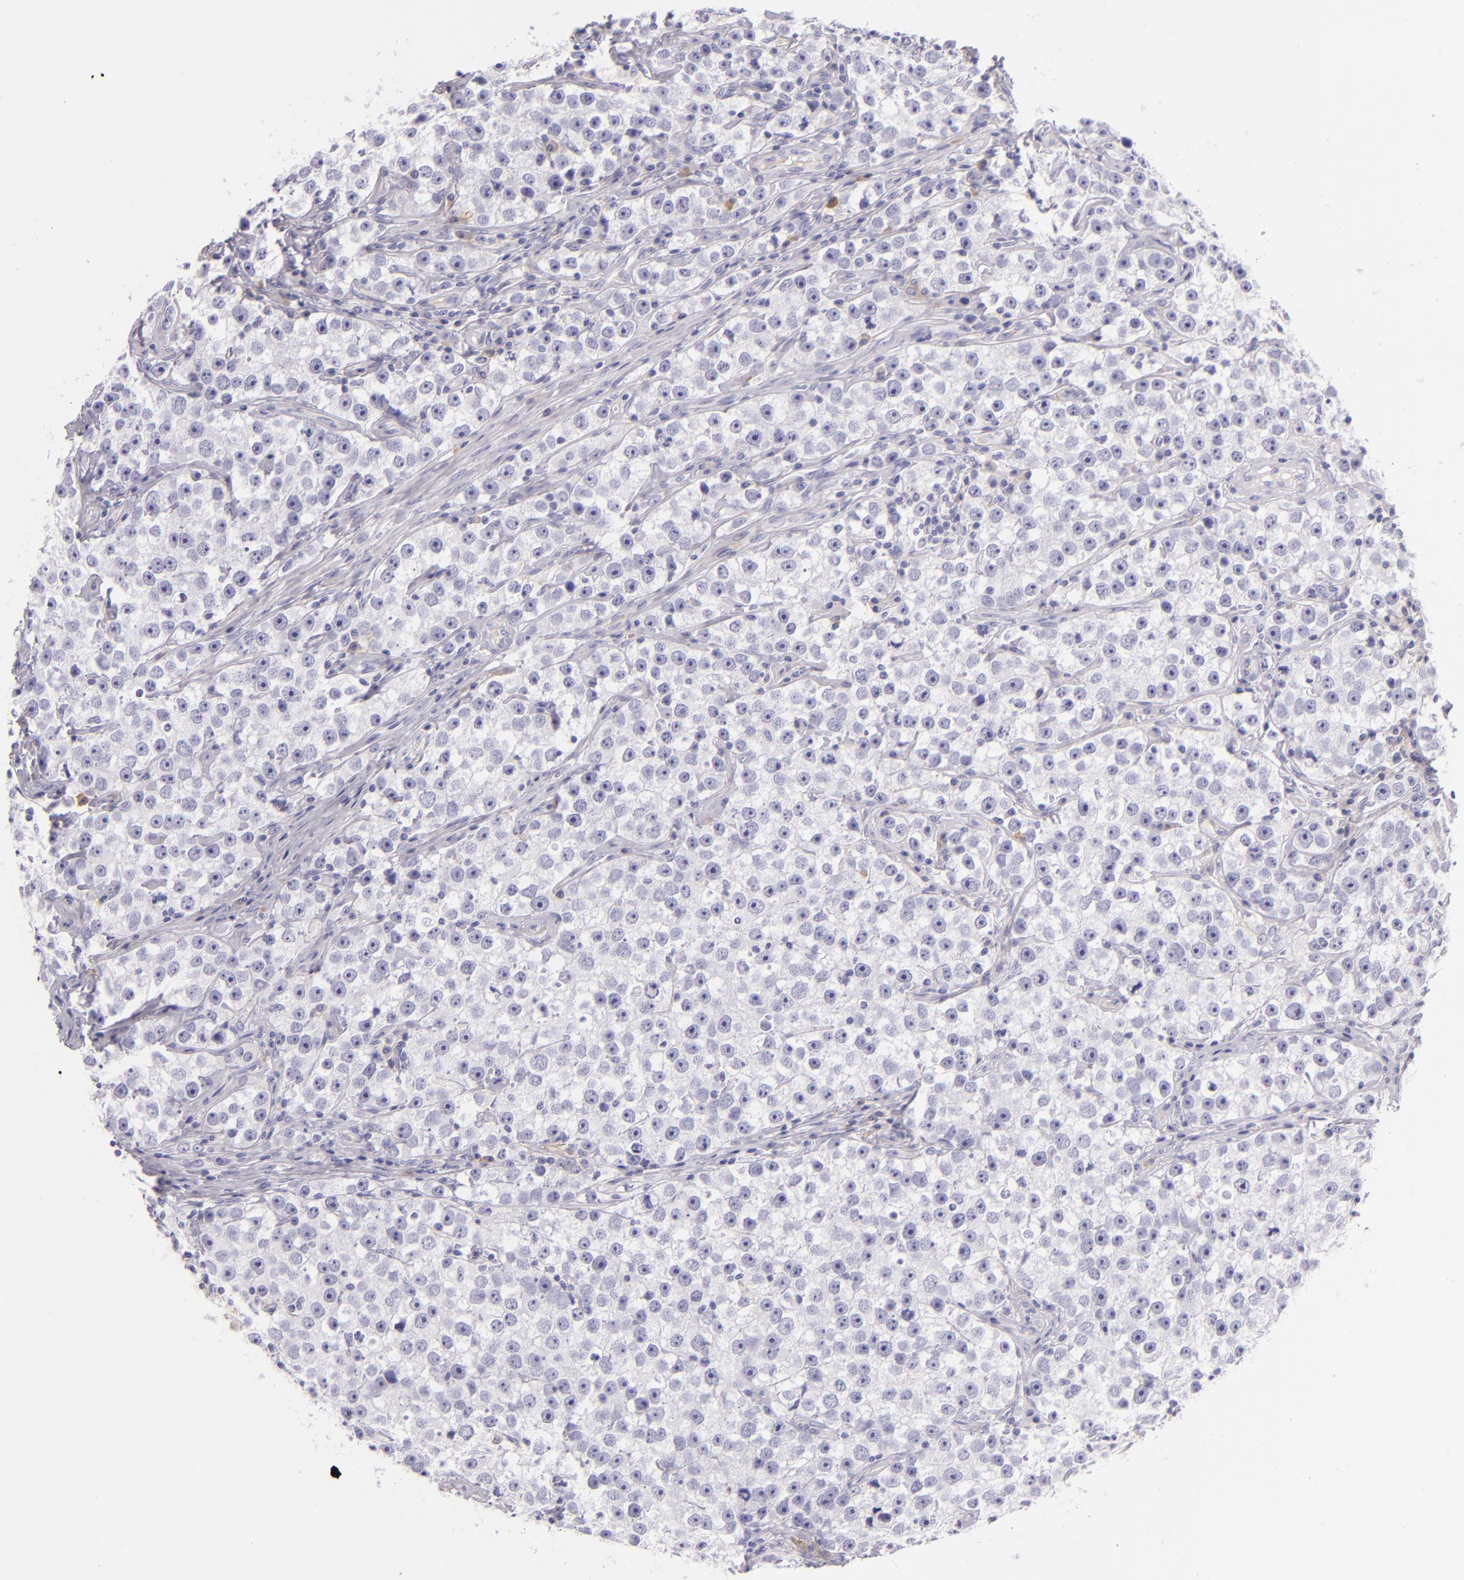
{"staining": {"intensity": "negative", "quantity": "none", "location": "none"}, "tissue": "testis cancer", "cell_type": "Tumor cells", "image_type": "cancer", "snomed": [{"axis": "morphology", "description": "Seminoma, NOS"}, {"axis": "topography", "description": "Testis"}], "caption": "A photomicrograph of human seminoma (testis) is negative for staining in tumor cells. (DAB (3,3'-diaminobenzidine) immunohistochemistry (IHC) visualized using brightfield microscopy, high magnification).", "gene": "ICAM1", "patient": {"sex": "male", "age": 32}}